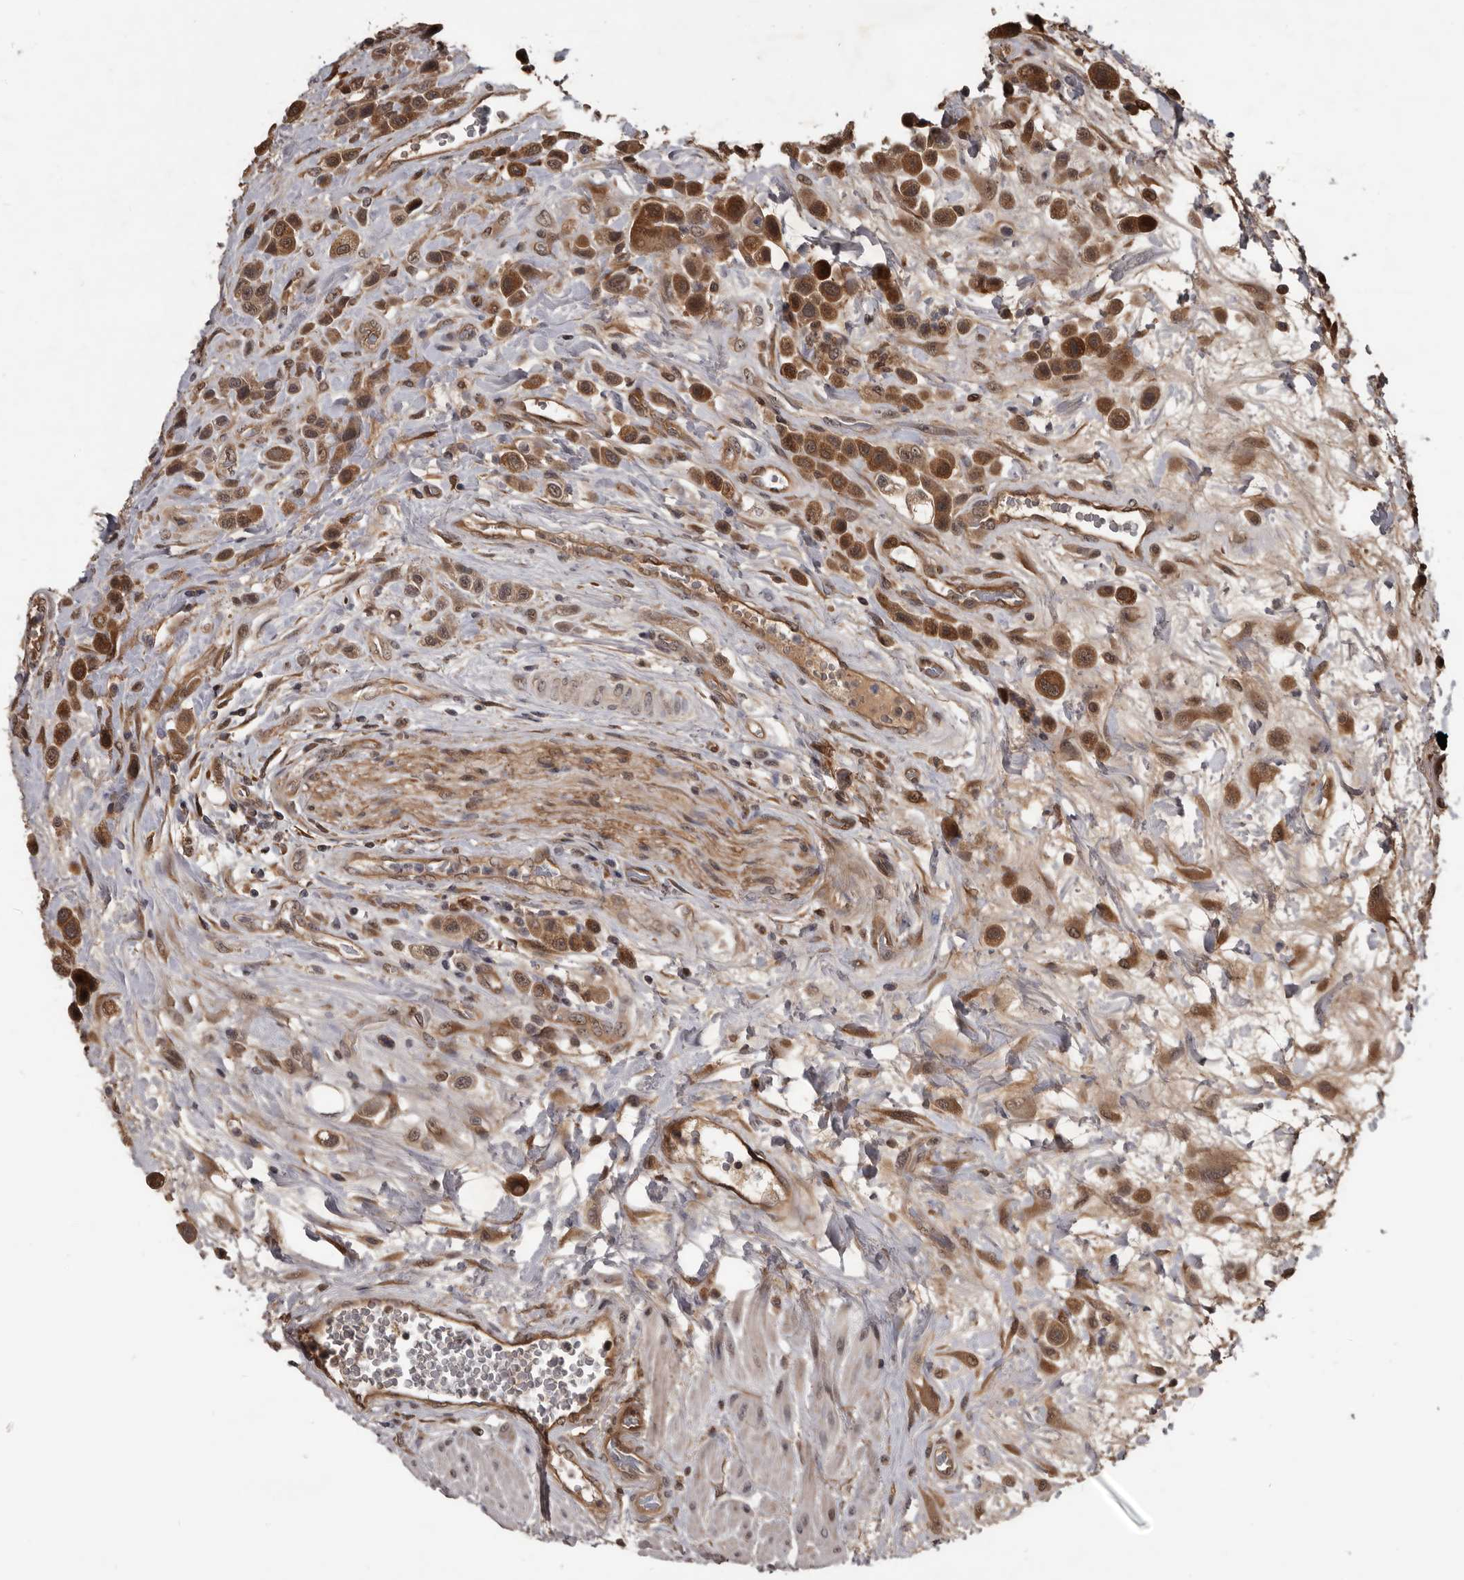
{"staining": {"intensity": "moderate", "quantity": ">75%", "location": "cytoplasmic/membranous"}, "tissue": "urothelial cancer", "cell_type": "Tumor cells", "image_type": "cancer", "snomed": [{"axis": "morphology", "description": "Urothelial carcinoma, High grade"}, {"axis": "topography", "description": "Urinary bladder"}], "caption": "Immunohistochemical staining of high-grade urothelial carcinoma demonstrates medium levels of moderate cytoplasmic/membranous protein expression in approximately >75% of tumor cells.", "gene": "AHR", "patient": {"sex": "male", "age": 50}}